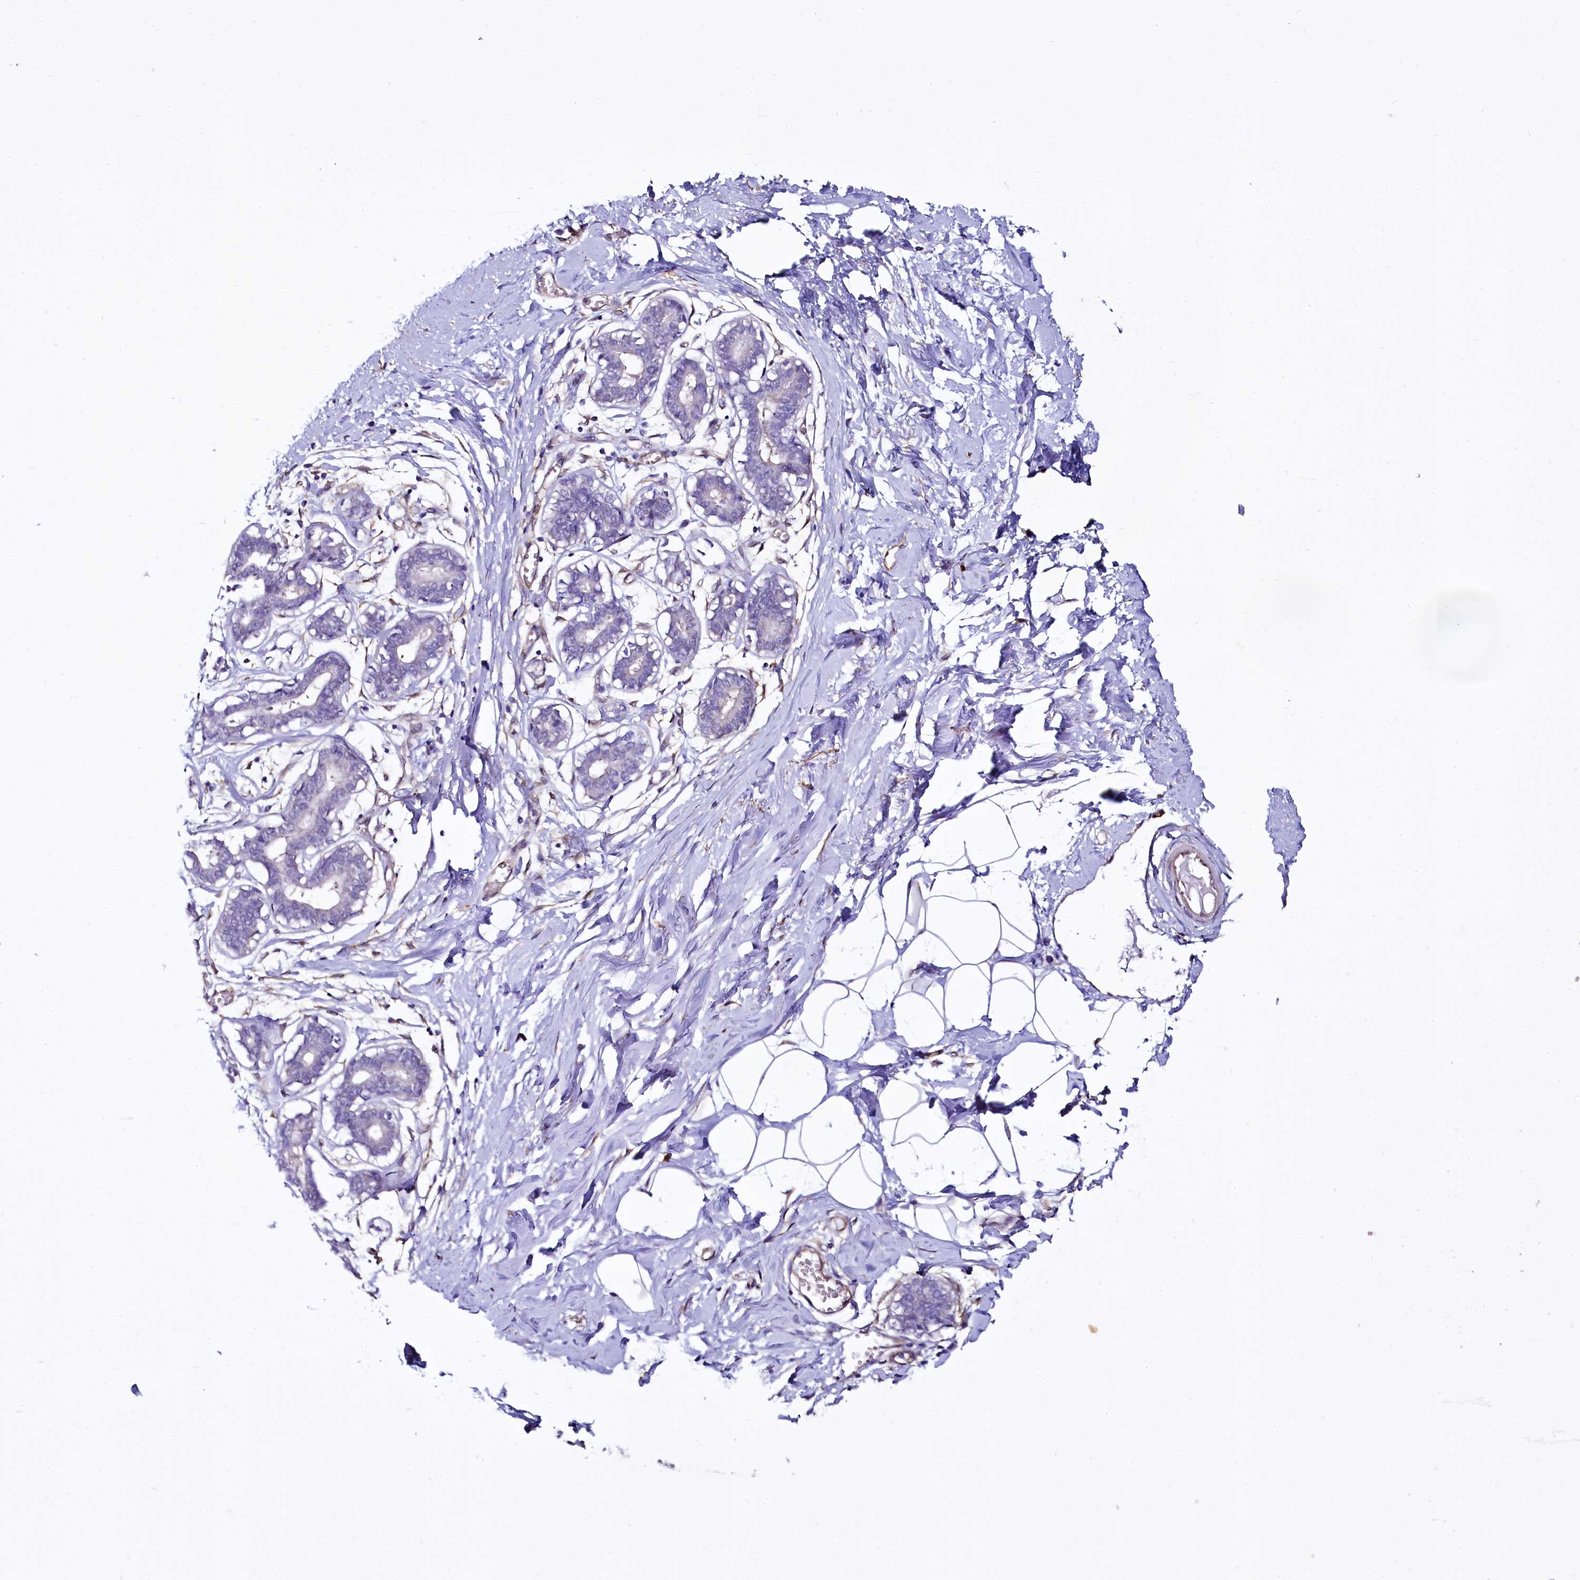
{"staining": {"intensity": "negative", "quantity": "none", "location": "none"}, "tissue": "breast", "cell_type": "Adipocytes", "image_type": "normal", "snomed": [{"axis": "morphology", "description": "Normal tissue, NOS"}, {"axis": "topography", "description": "Breast"}], "caption": "A histopathology image of breast stained for a protein exhibits no brown staining in adipocytes.", "gene": "STXBP1", "patient": {"sex": "female", "age": 27}}